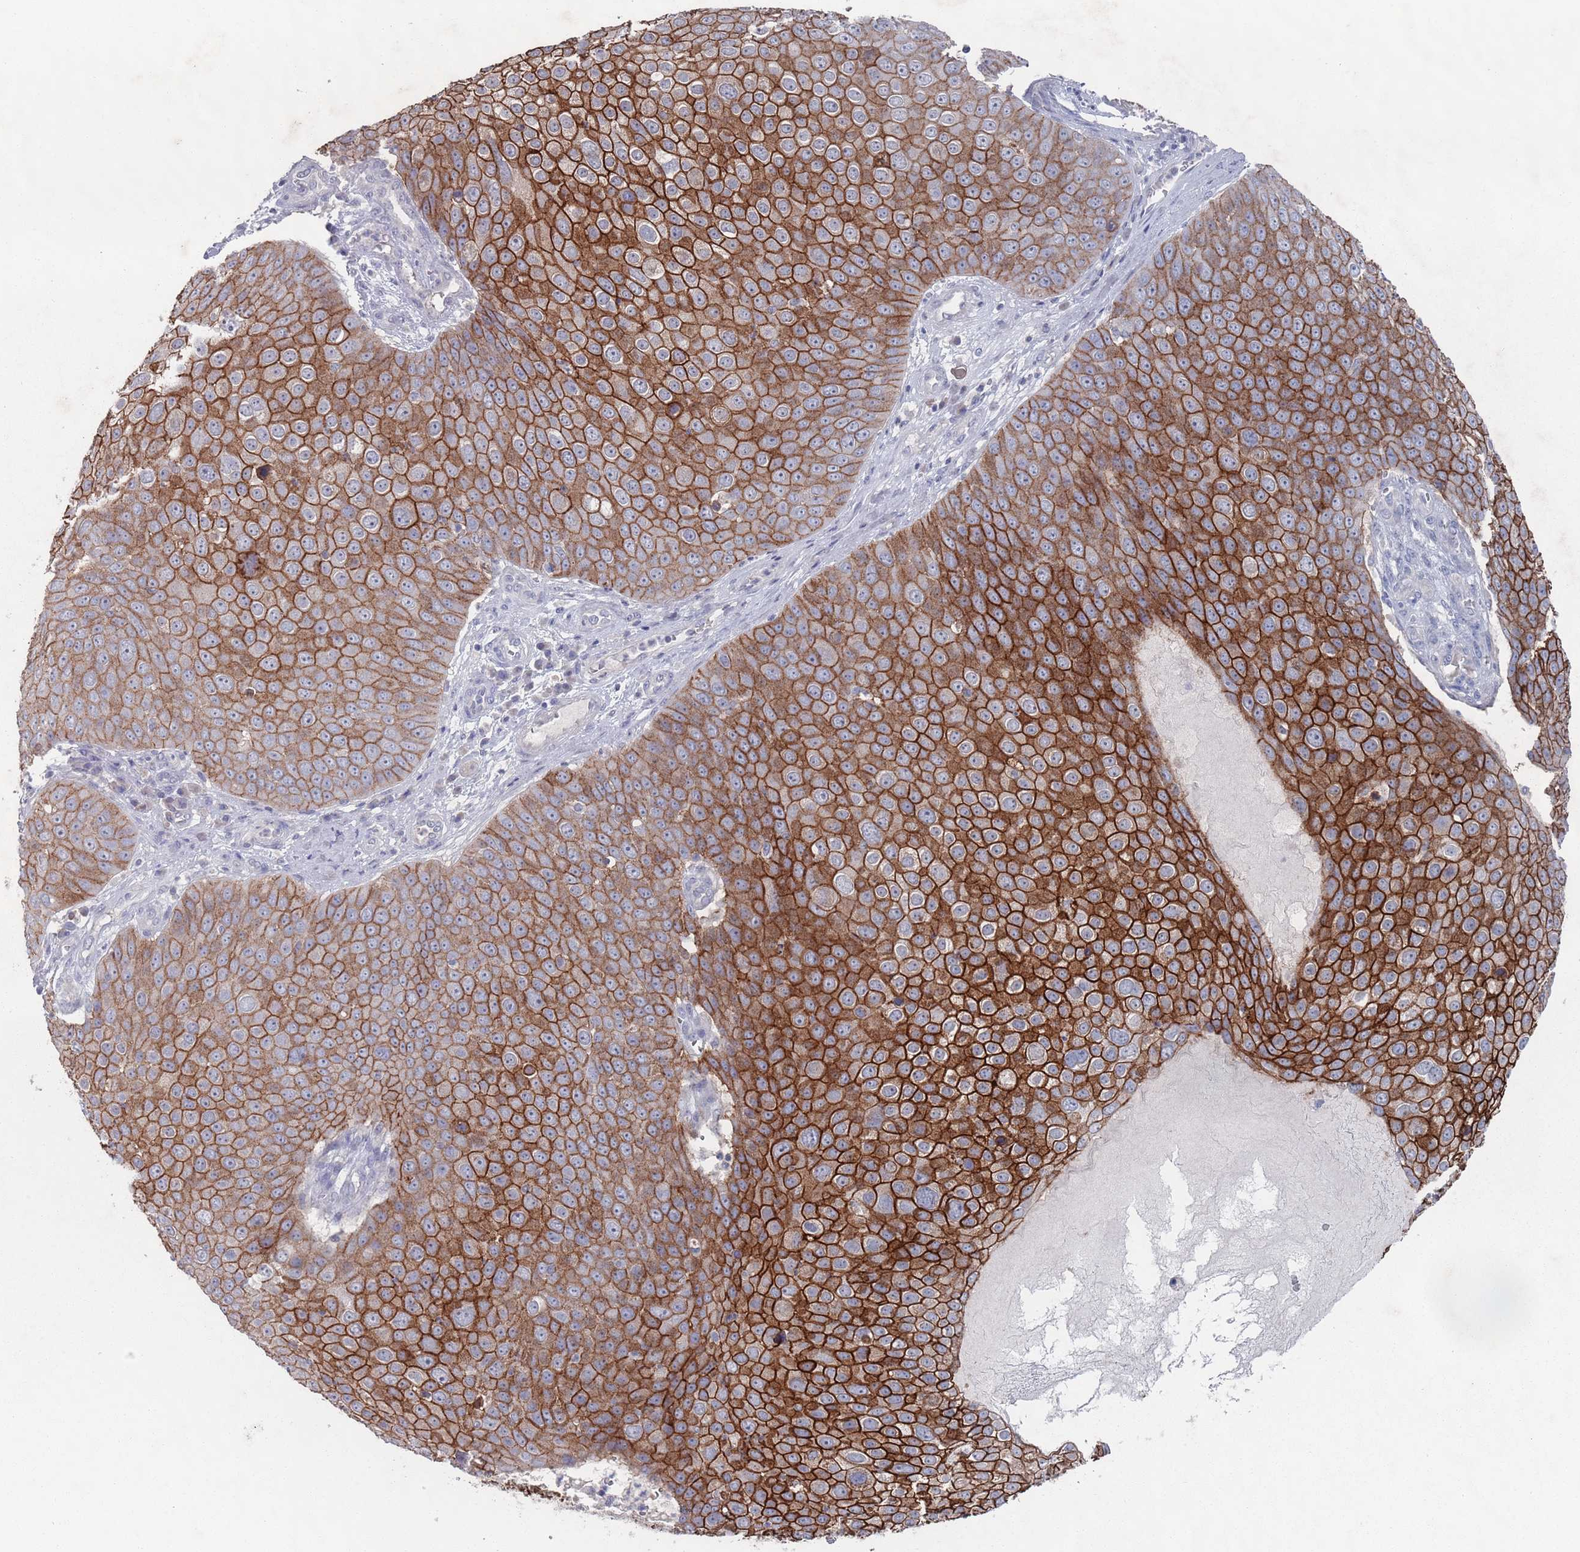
{"staining": {"intensity": "strong", "quantity": ">75%", "location": "cytoplasmic/membranous"}, "tissue": "skin cancer", "cell_type": "Tumor cells", "image_type": "cancer", "snomed": [{"axis": "morphology", "description": "Squamous cell carcinoma, NOS"}, {"axis": "topography", "description": "Skin"}], "caption": "Immunohistochemistry (IHC) (DAB) staining of squamous cell carcinoma (skin) shows strong cytoplasmic/membranous protein expression in about >75% of tumor cells.", "gene": "PROM2", "patient": {"sex": "male", "age": 71}}